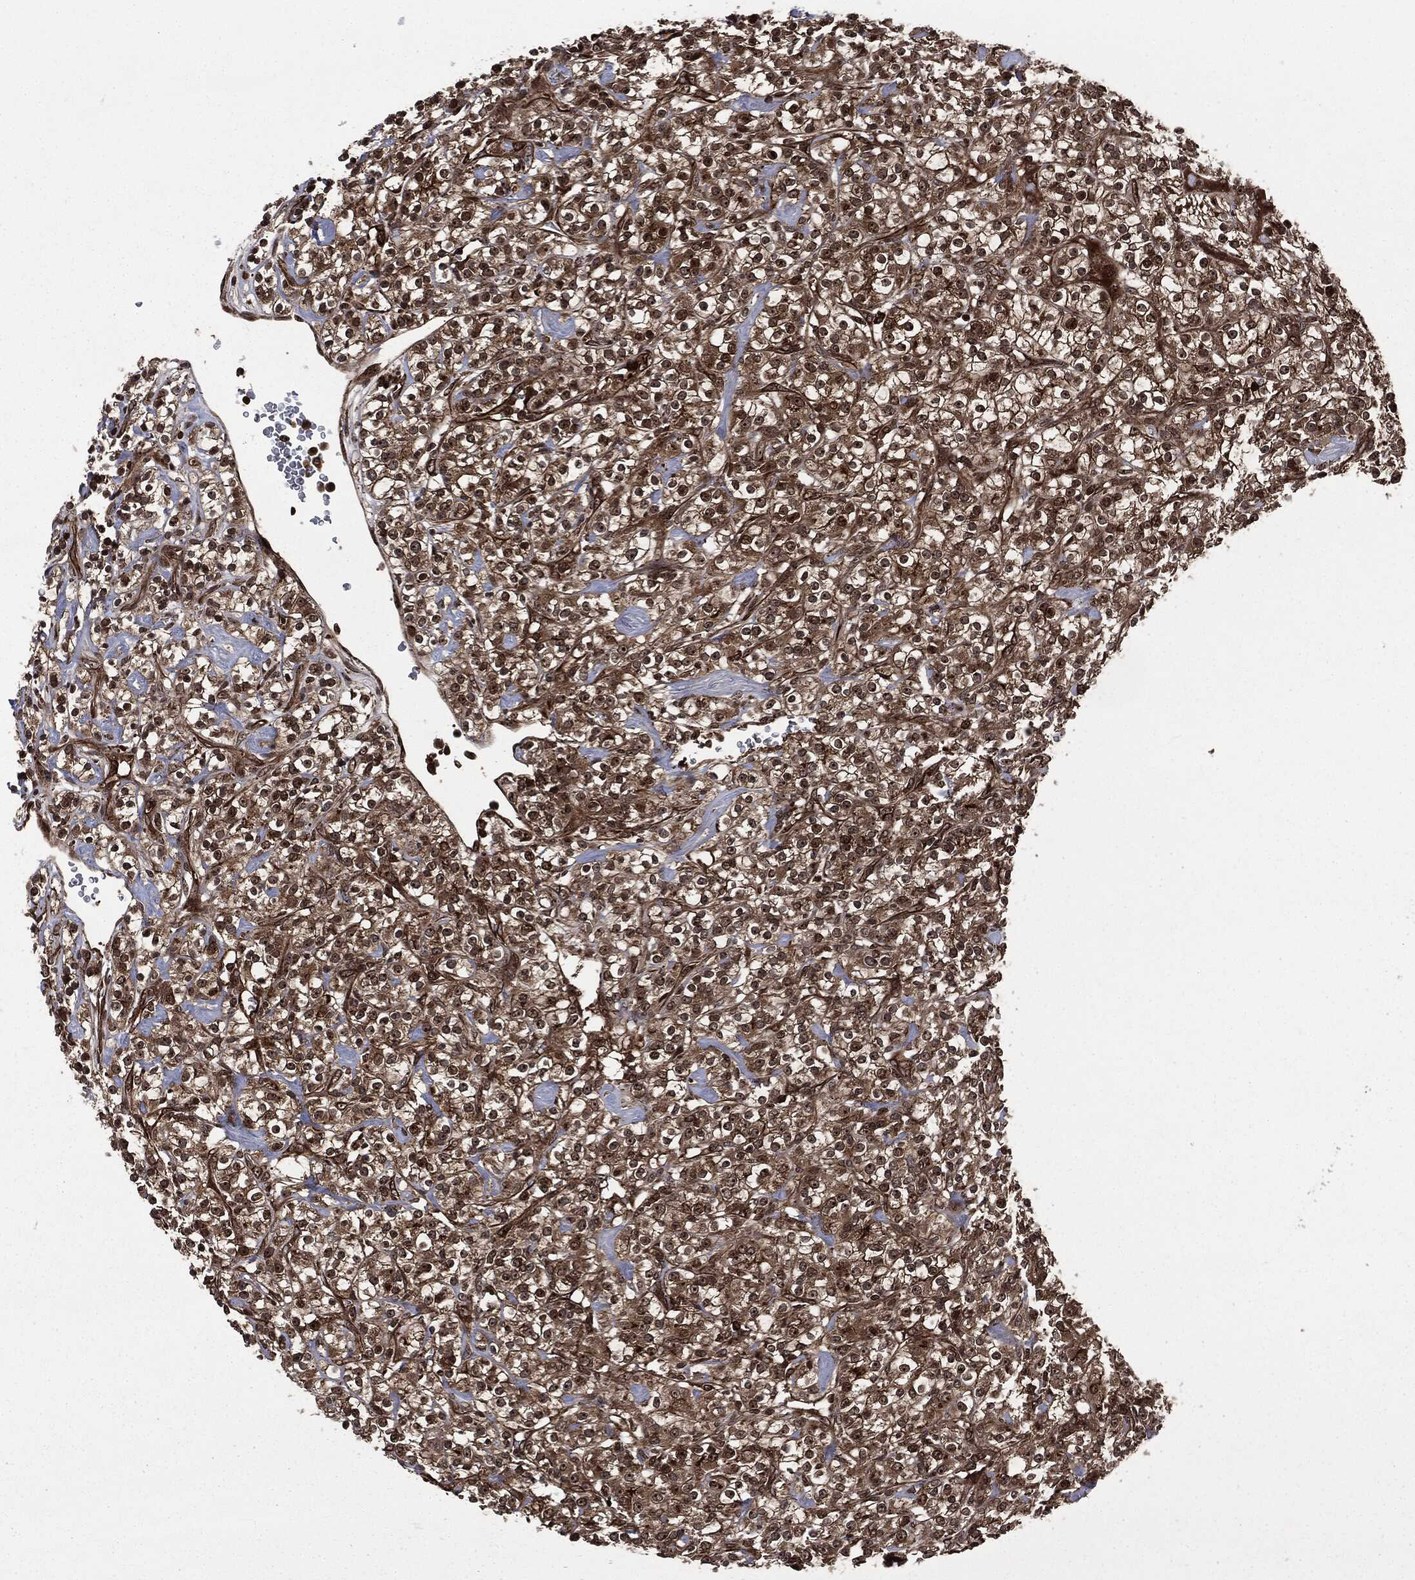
{"staining": {"intensity": "moderate", "quantity": ">75%", "location": "cytoplasmic/membranous,nuclear"}, "tissue": "renal cancer", "cell_type": "Tumor cells", "image_type": "cancer", "snomed": [{"axis": "morphology", "description": "Adenocarcinoma, NOS"}, {"axis": "topography", "description": "Kidney"}], "caption": "The image shows immunohistochemical staining of renal adenocarcinoma. There is moderate cytoplasmic/membranous and nuclear expression is seen in about >75% of tumor cells.", "gene": "CARD6", "patient": {"sex": "male", "age": 77}}